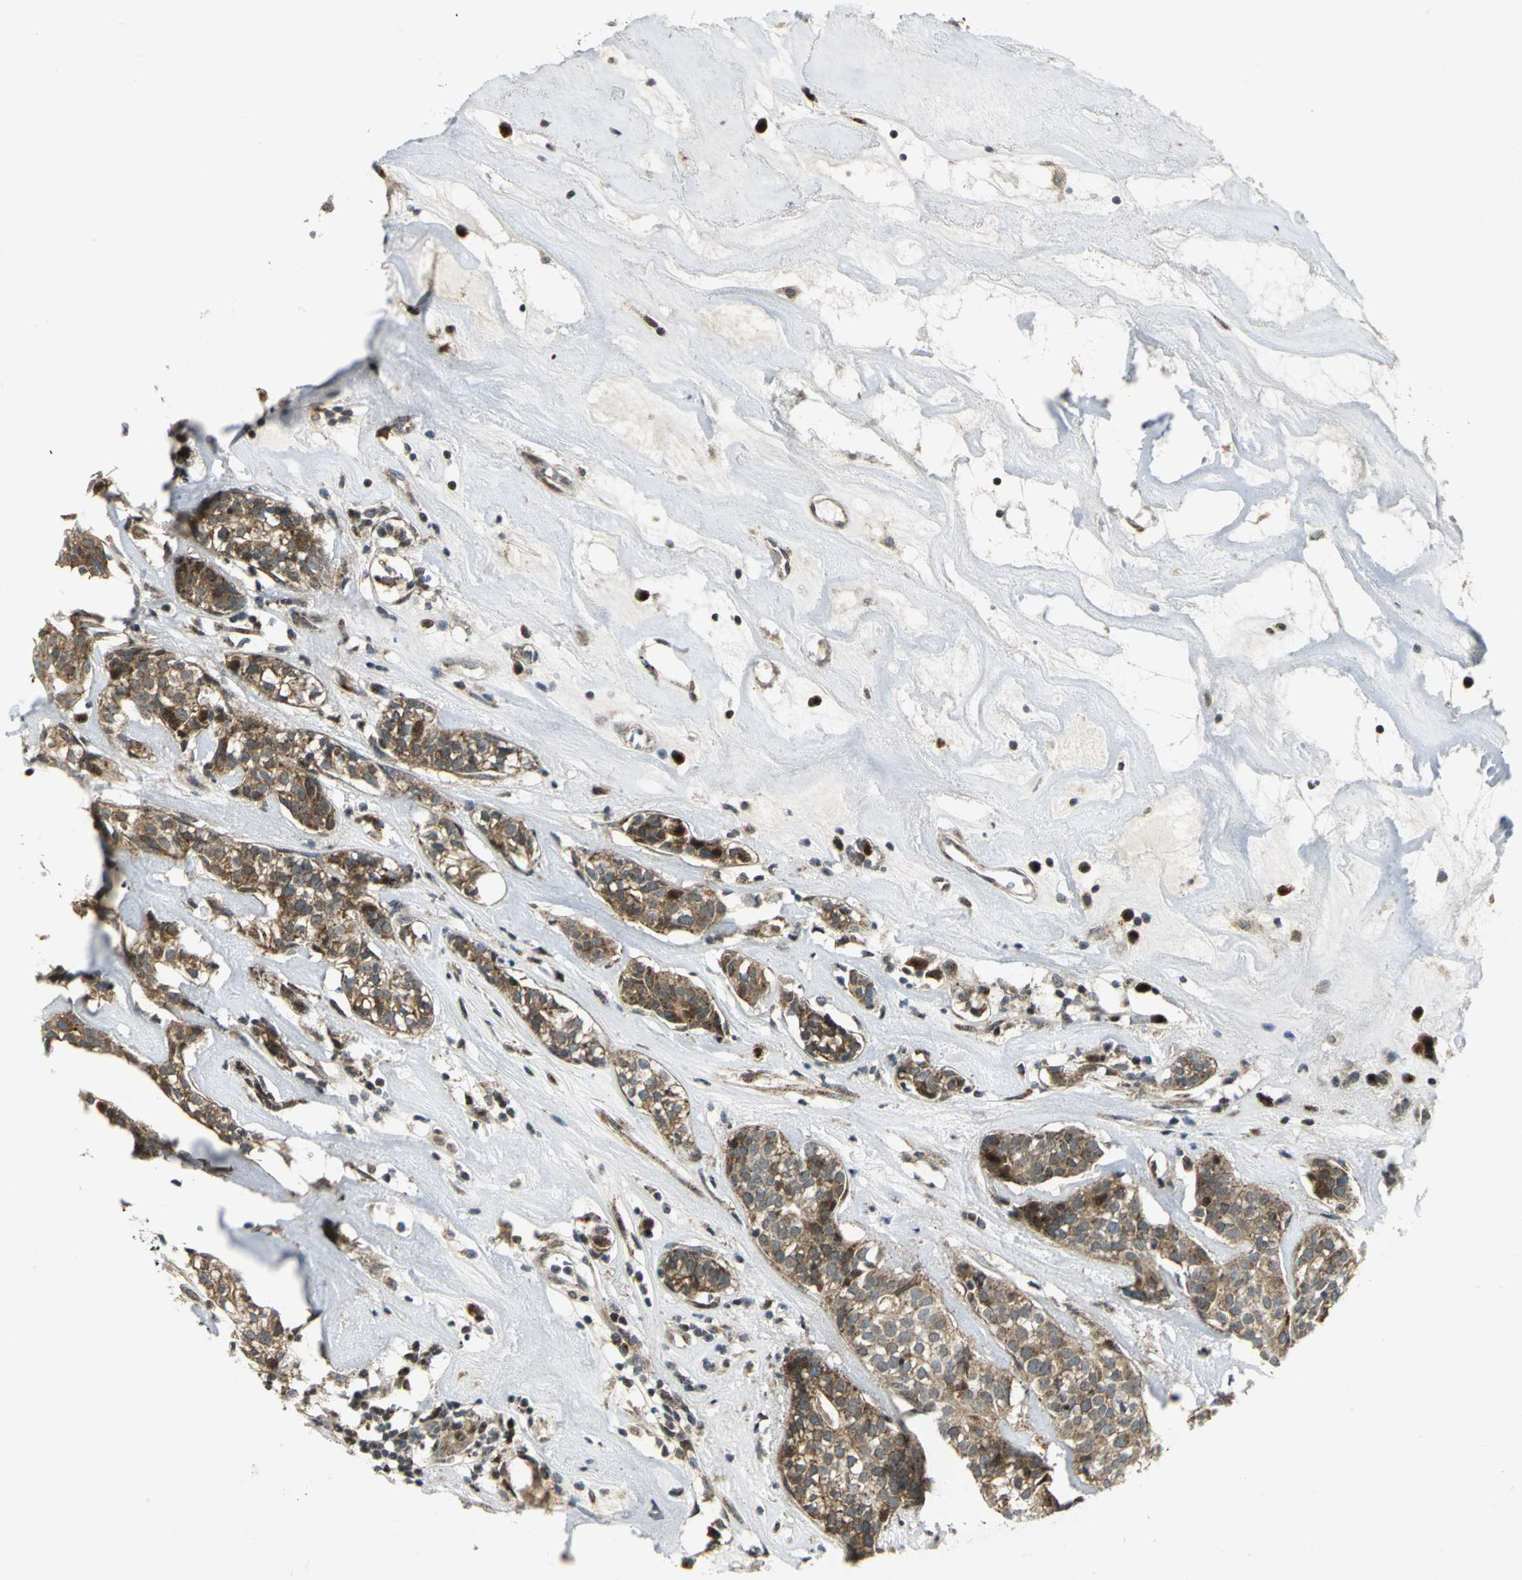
{"staining": {"intensity": "moderate", "quantity": ">75%", "location": "cytoplasmic/membranous"}, "tissue": "head and neck cancer", "cell_type": "Tumor cells", "image_type": "cancer", "snomed": [{"axis": "morphology", "description": "Adenocarcinoma, NOS"}, {"axis": "topography", "description": "Salivary gland"}, {"axis": "topography", "description": "Head-Neck"}], "caption": "This histopathology image exhibits immunohistochemistry staining of head and neck cancer, with medium moderate cytoplasmic/membranous staining in about >75% of tumor cells.", "gene": "ATP6V1A", "patient": {"sex": "female", "age": 65}}